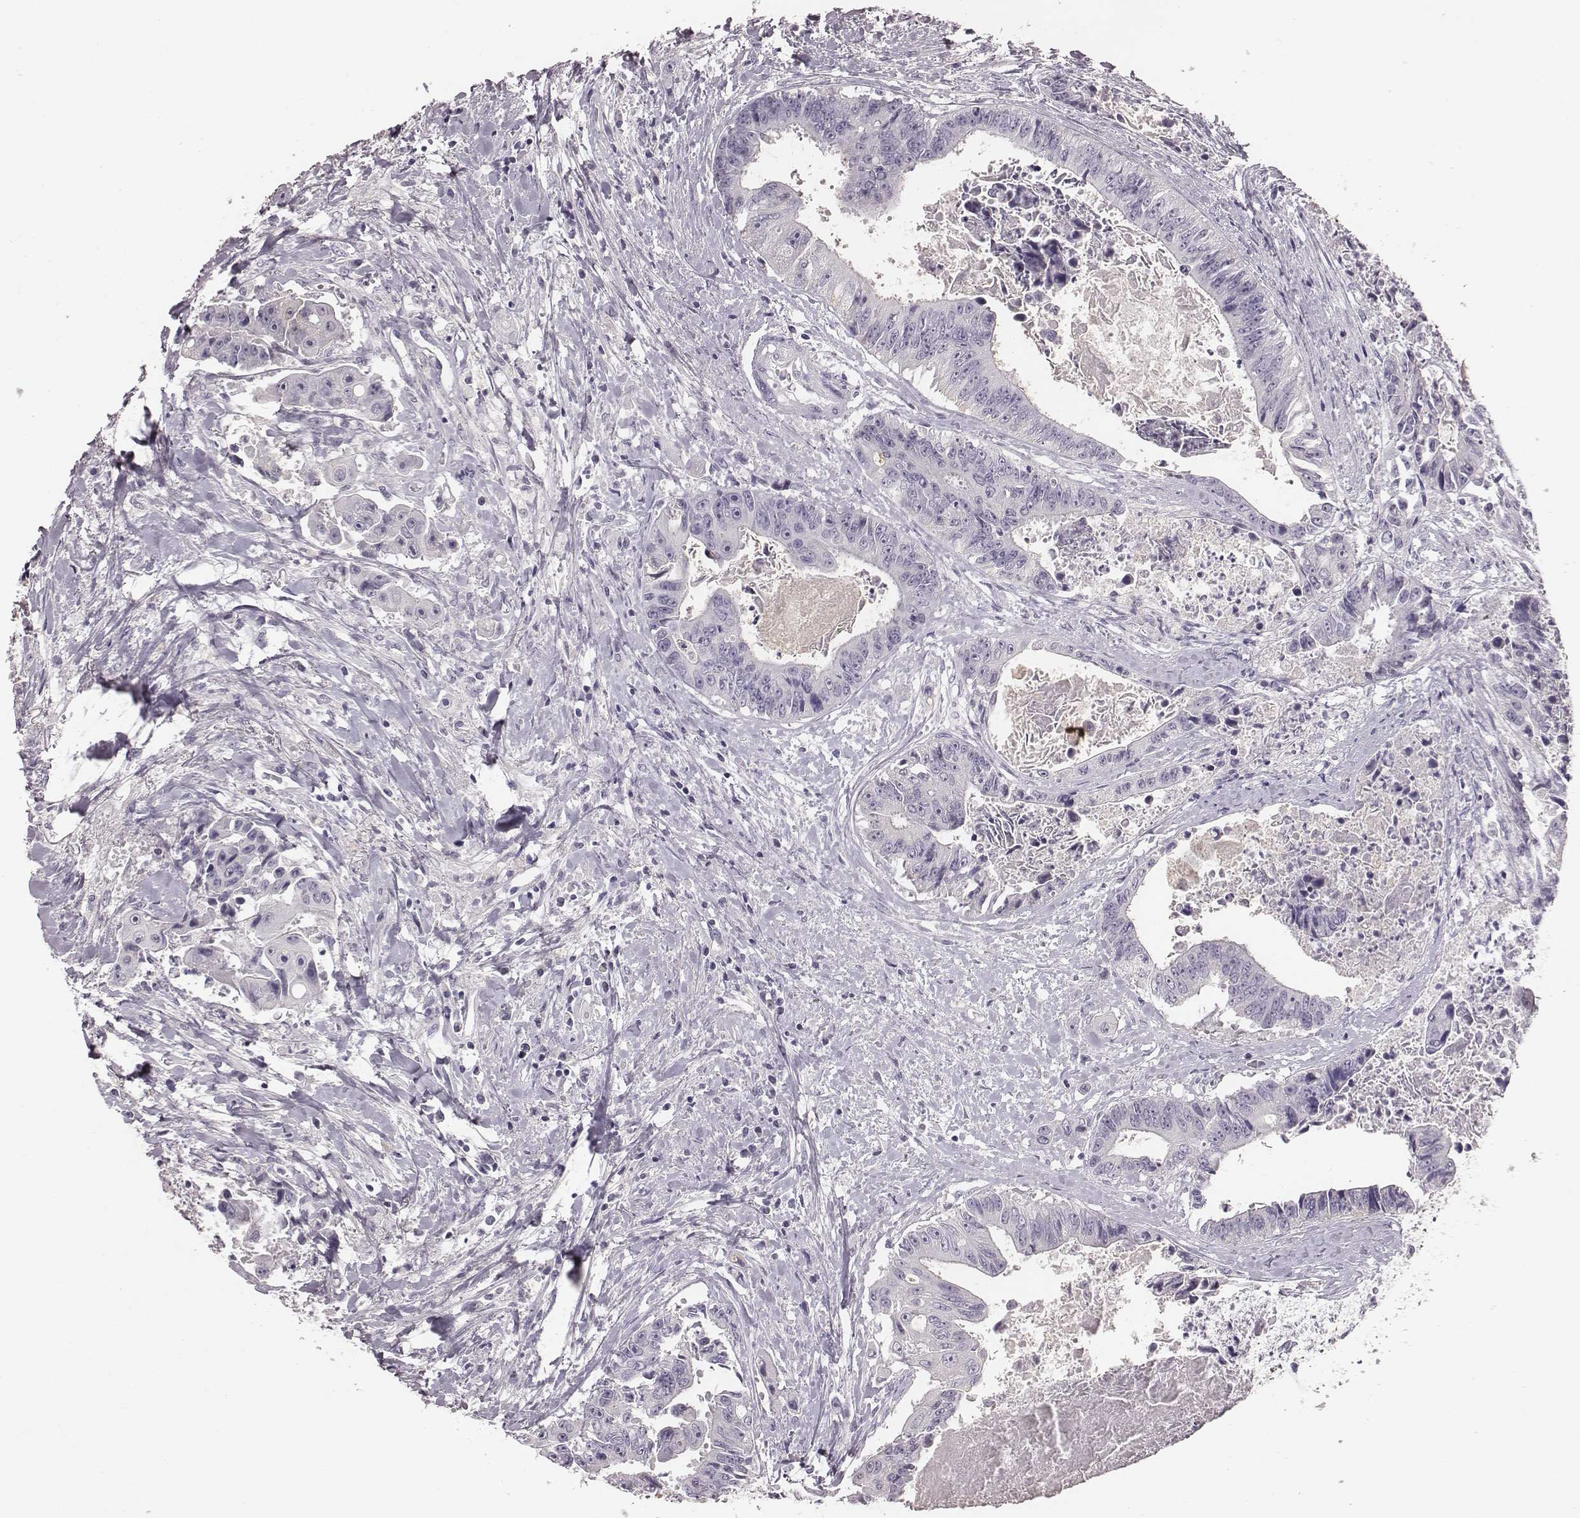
{"staining": {"intensity": "negative", "quantity": "none", "location": "none"}, "tissue": "colorectal cancer", "cell_type": "Tumor cells", "image_type": "cancer", "snomed": [{"axis": "morphology", "description": "Adenocarcinoma, NOS"}, {"axis": "topography", "description": "Rectum"}], "caption": "Immunohistochemistry histopathology image of neoplastic tissue: human colorectal cancer stained with DAB shows no significant protein expression in tumor cells. (Brightfield microscopy of DAB IHC at high magnification).", "gene": "PDE8B", "patient": {"sex": "male", "age": 54}}